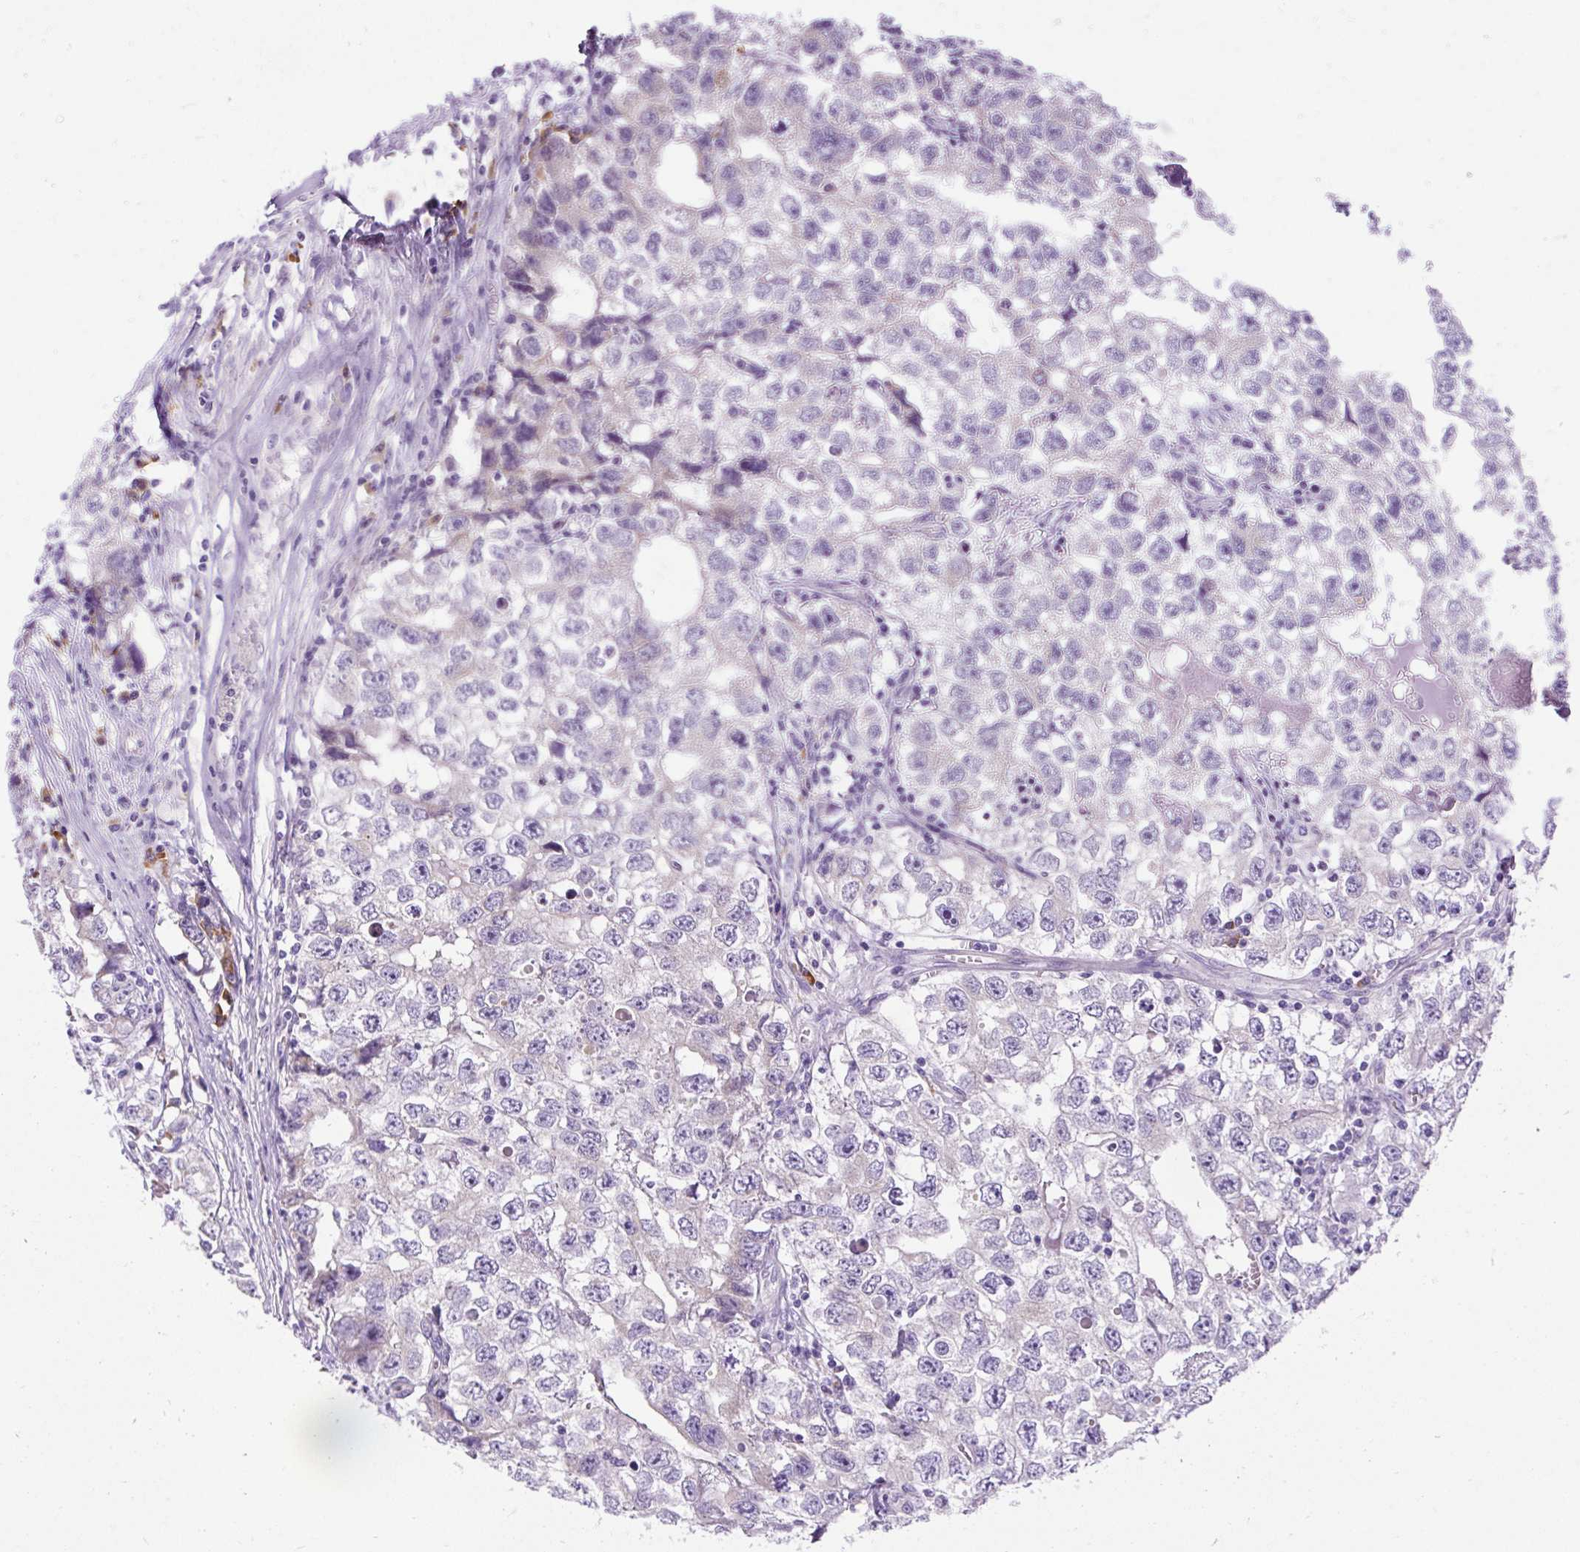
{"staining": {"intensity": "negative", "quantity": "none", "location": "none"}, "tissue": "testis cancer", "cell_type": "Tumor cells", "image_type": "cancer", "snomed": [{"axis": "morphology", "description": "Seminoma, NOS"}, {"axis": "morphology", "description": "Carcinoma, Embryonal, NOS"}, {"axis": "topography", "description": "Testis"}], "caption": "IHC of human testis cancer (seminoma) shows no expression in tumor cells. Brightfield microscopy of immunohistochemistry (IHC) stained with DAB (3,3'-diaminobenzidine) (brown) and hematoxylin (blue), captured at high magnification.", "gene": "SYBU", "patient": {"sex": "male", "age": 43}}